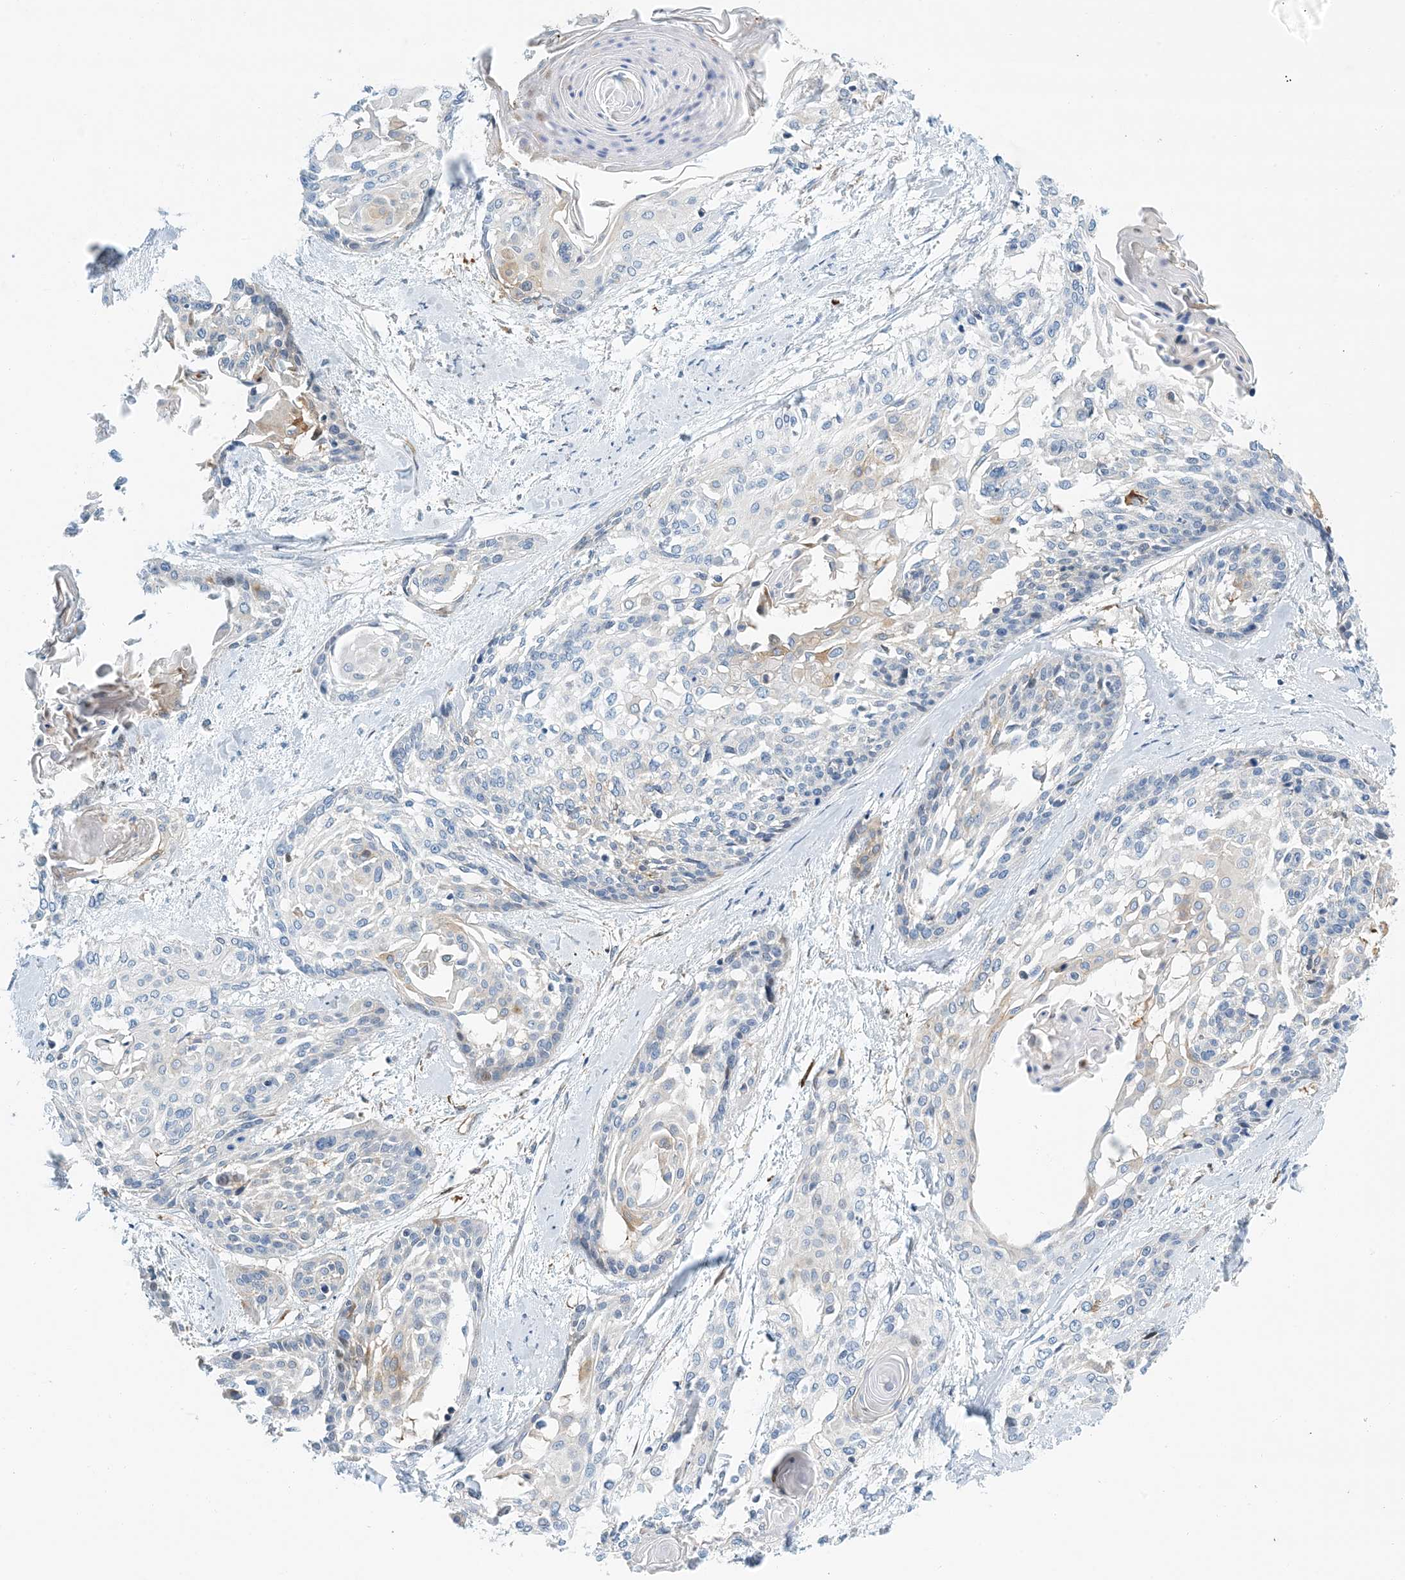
{"staining": {"intensity": "negative", "quantity": "none", "location": "none"}, "tissue": "cervical cancer", "cell_type": "Tumor cells", "image_type": "cancer", "snomed": [{"axis": "morphology", "description": "Squamous cell carcinoma, NOS"}, {"axis": "topography", "description": "Cervix"}], "caption": "Cervical squamous cell carcinoma was stained to show a protein in brown. There is no significant positivity in tumor cells.", "gene": "PCDHA2", "patient": {"sex": "female", "age": 57}}